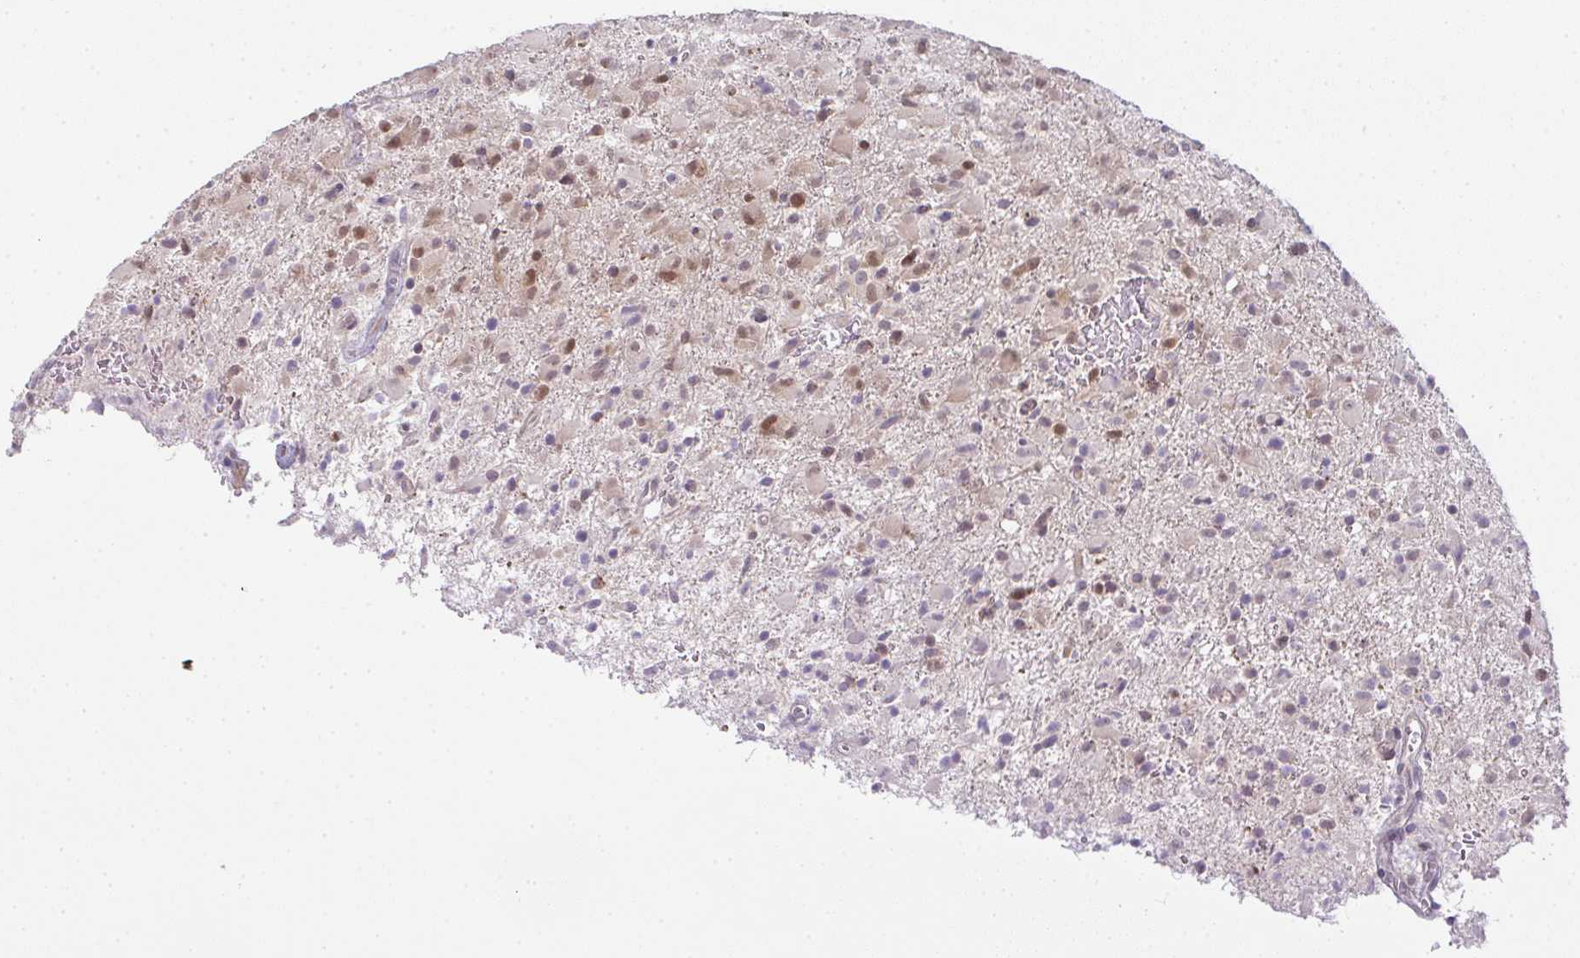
{"staining": {"intensity": "moderate", "quantity": "25%-75%", "location": "nuclear"}, "tissue": "glioma", "cell_type": "Tumor cells", "image_type": "cancer", "snomed": [{"axis": "morphology", "description": "Glioma, malignant, Low grade"}, {"axis": "topography", "description": "Brain"}], "caption": "Approximately 25%-75% of tumor cells in glioma reveal moderate nuclear protein expression as visualized by brown immunohistochemical staining.", "gene": "CSE1L", "patient": {"sex": "male", "age": 65}}